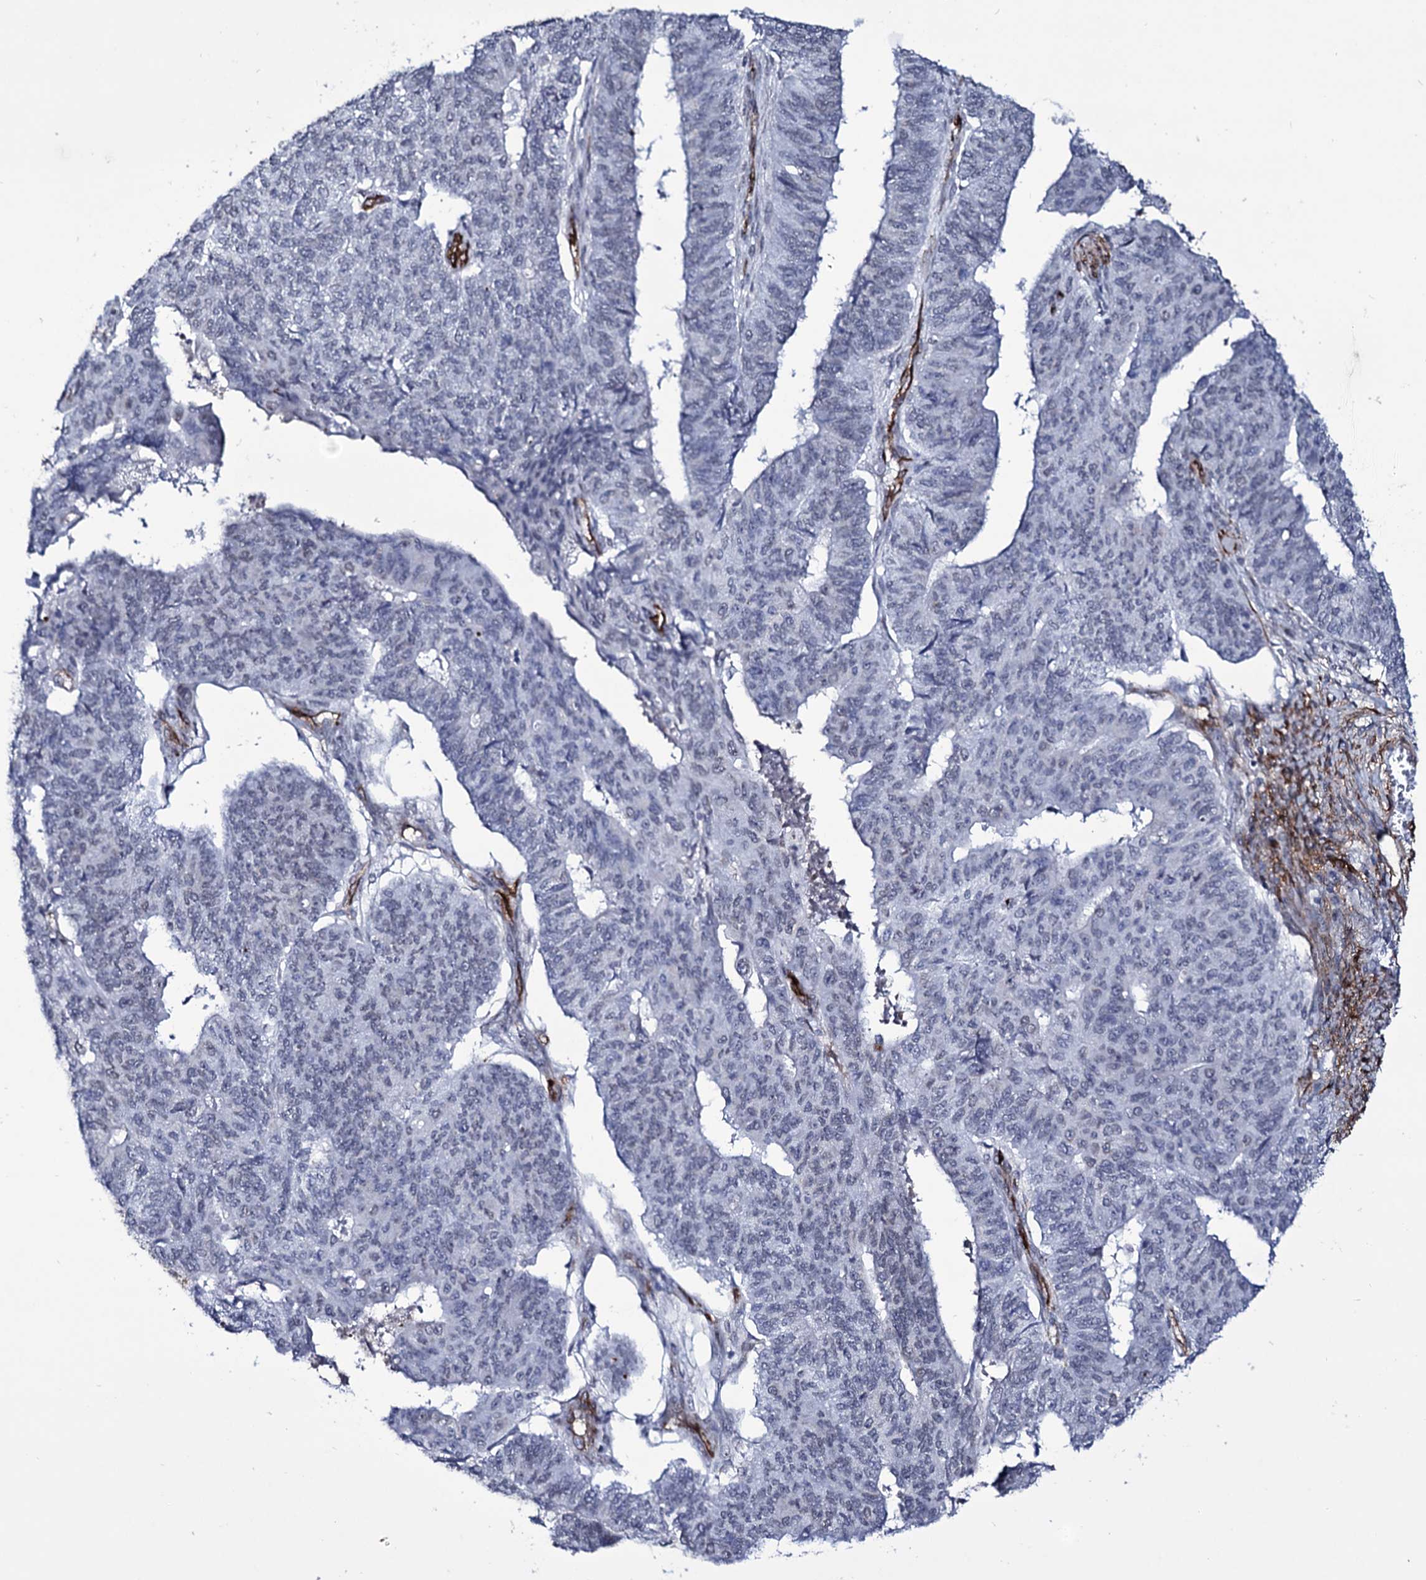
{"staining": {"intensity": "negative", "quantity": "none", "location": "none"}, "tissue": "endometrial cancer", "cell_type": "Tumor cells", "image_type": "cancer", "snomed": [{"axis": "morphology", "description": "Adenocarcinoma, NOS"}, {"axis": "topography", "description": "Endometrium"}], "caption": "Protein analysis of endometrial cancer shows no significant positivity in tumor cells.", "gene": "ZC3H12C", "patient": {"sex": "female", "age": 32}}